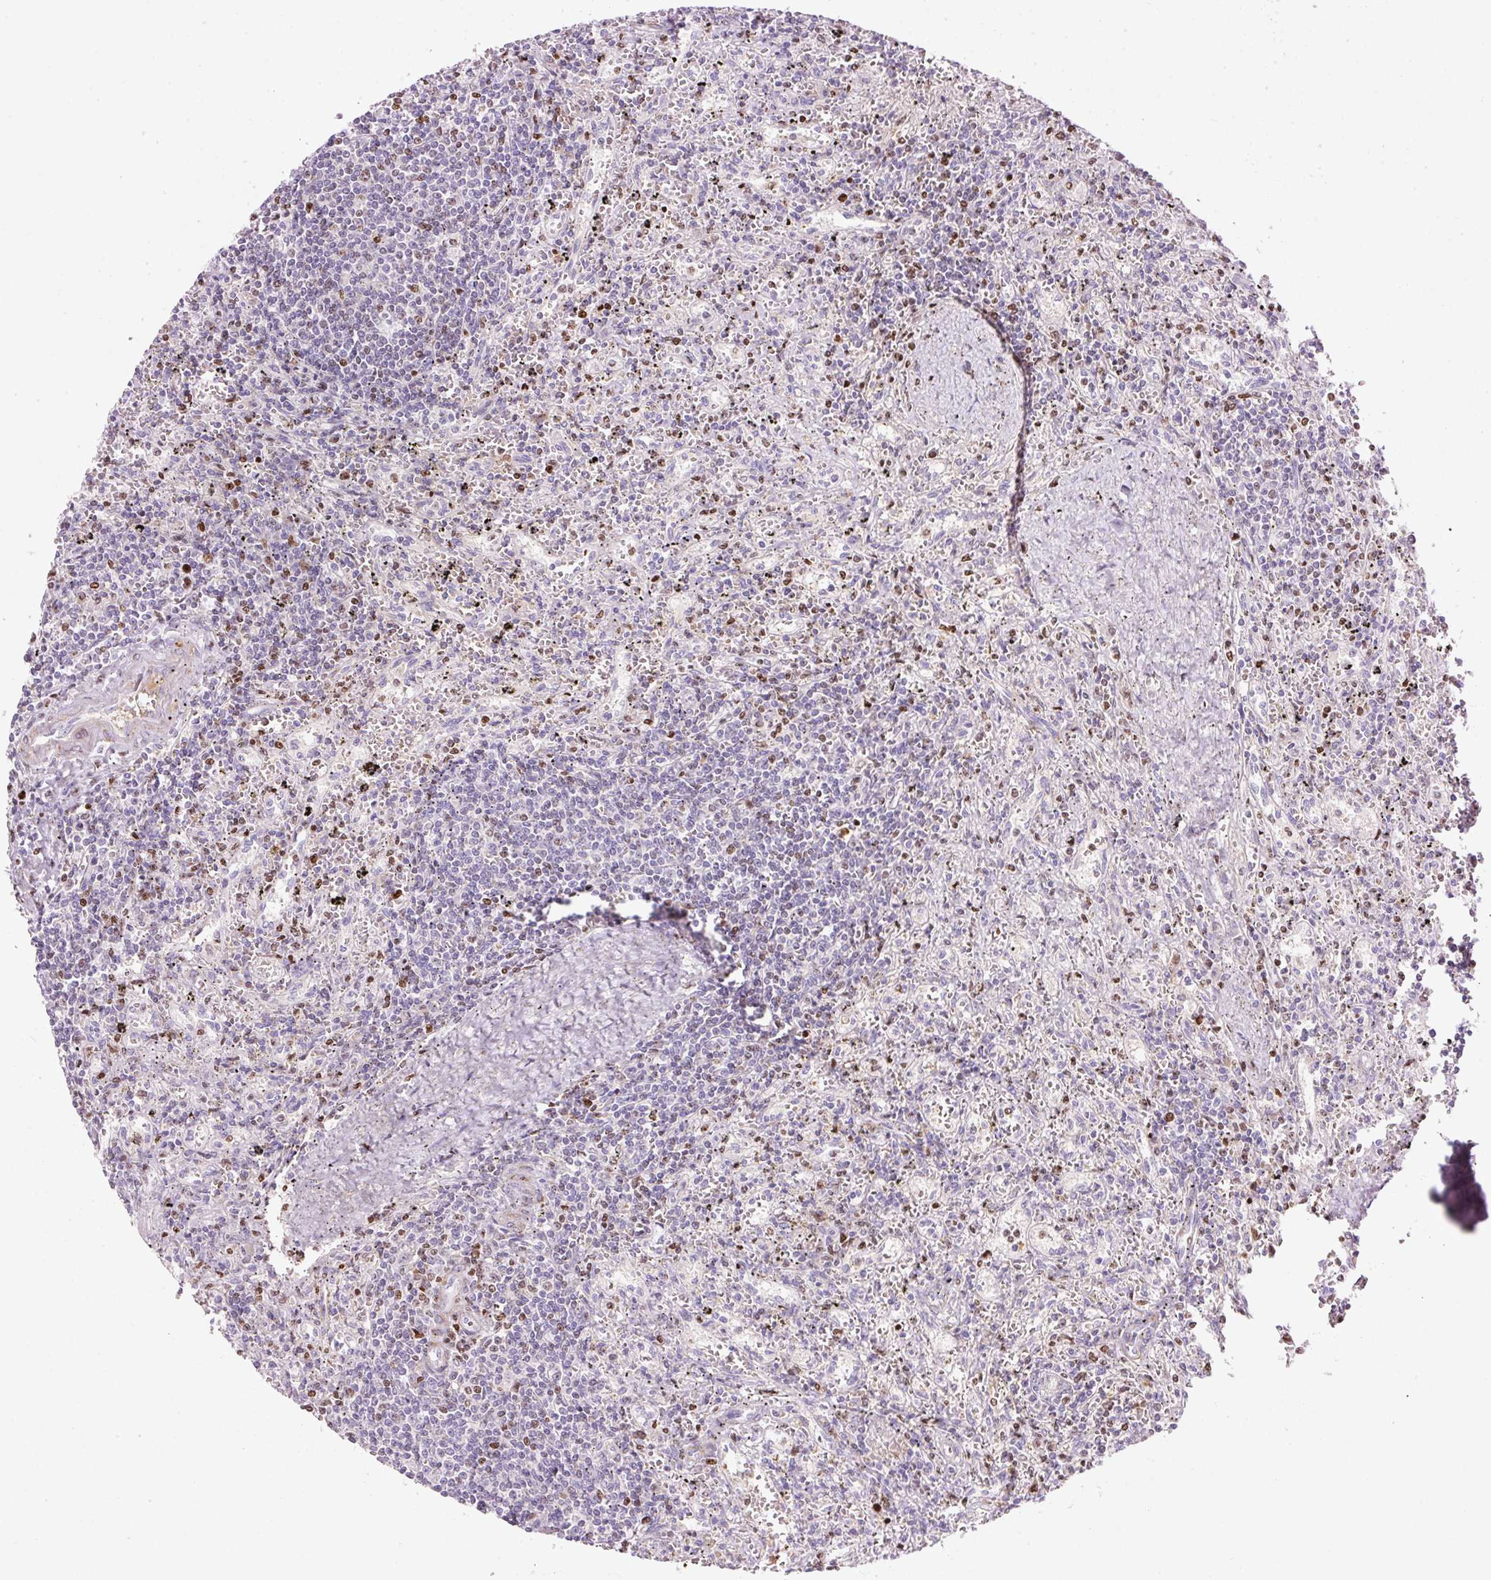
{"staining": {"intensity": "negative", "quantity": "none", "location": "none"}, "tissue": "lymphoma", "cell_type": "Tumor cells", "image_type": "cancer", "snomed": [{"axis": "morphology", "description": "Malignant lymphoma, non-Hodgkin's type, Low grade"}, {"axis": "topography", "description": "Spleen"}], "caption": "Immunohistochemical staining of lymphoma reveals no significant expression in tumor cells.", "gene": "TMEM8B", "patient": {"sex": "male", "age": 76}}